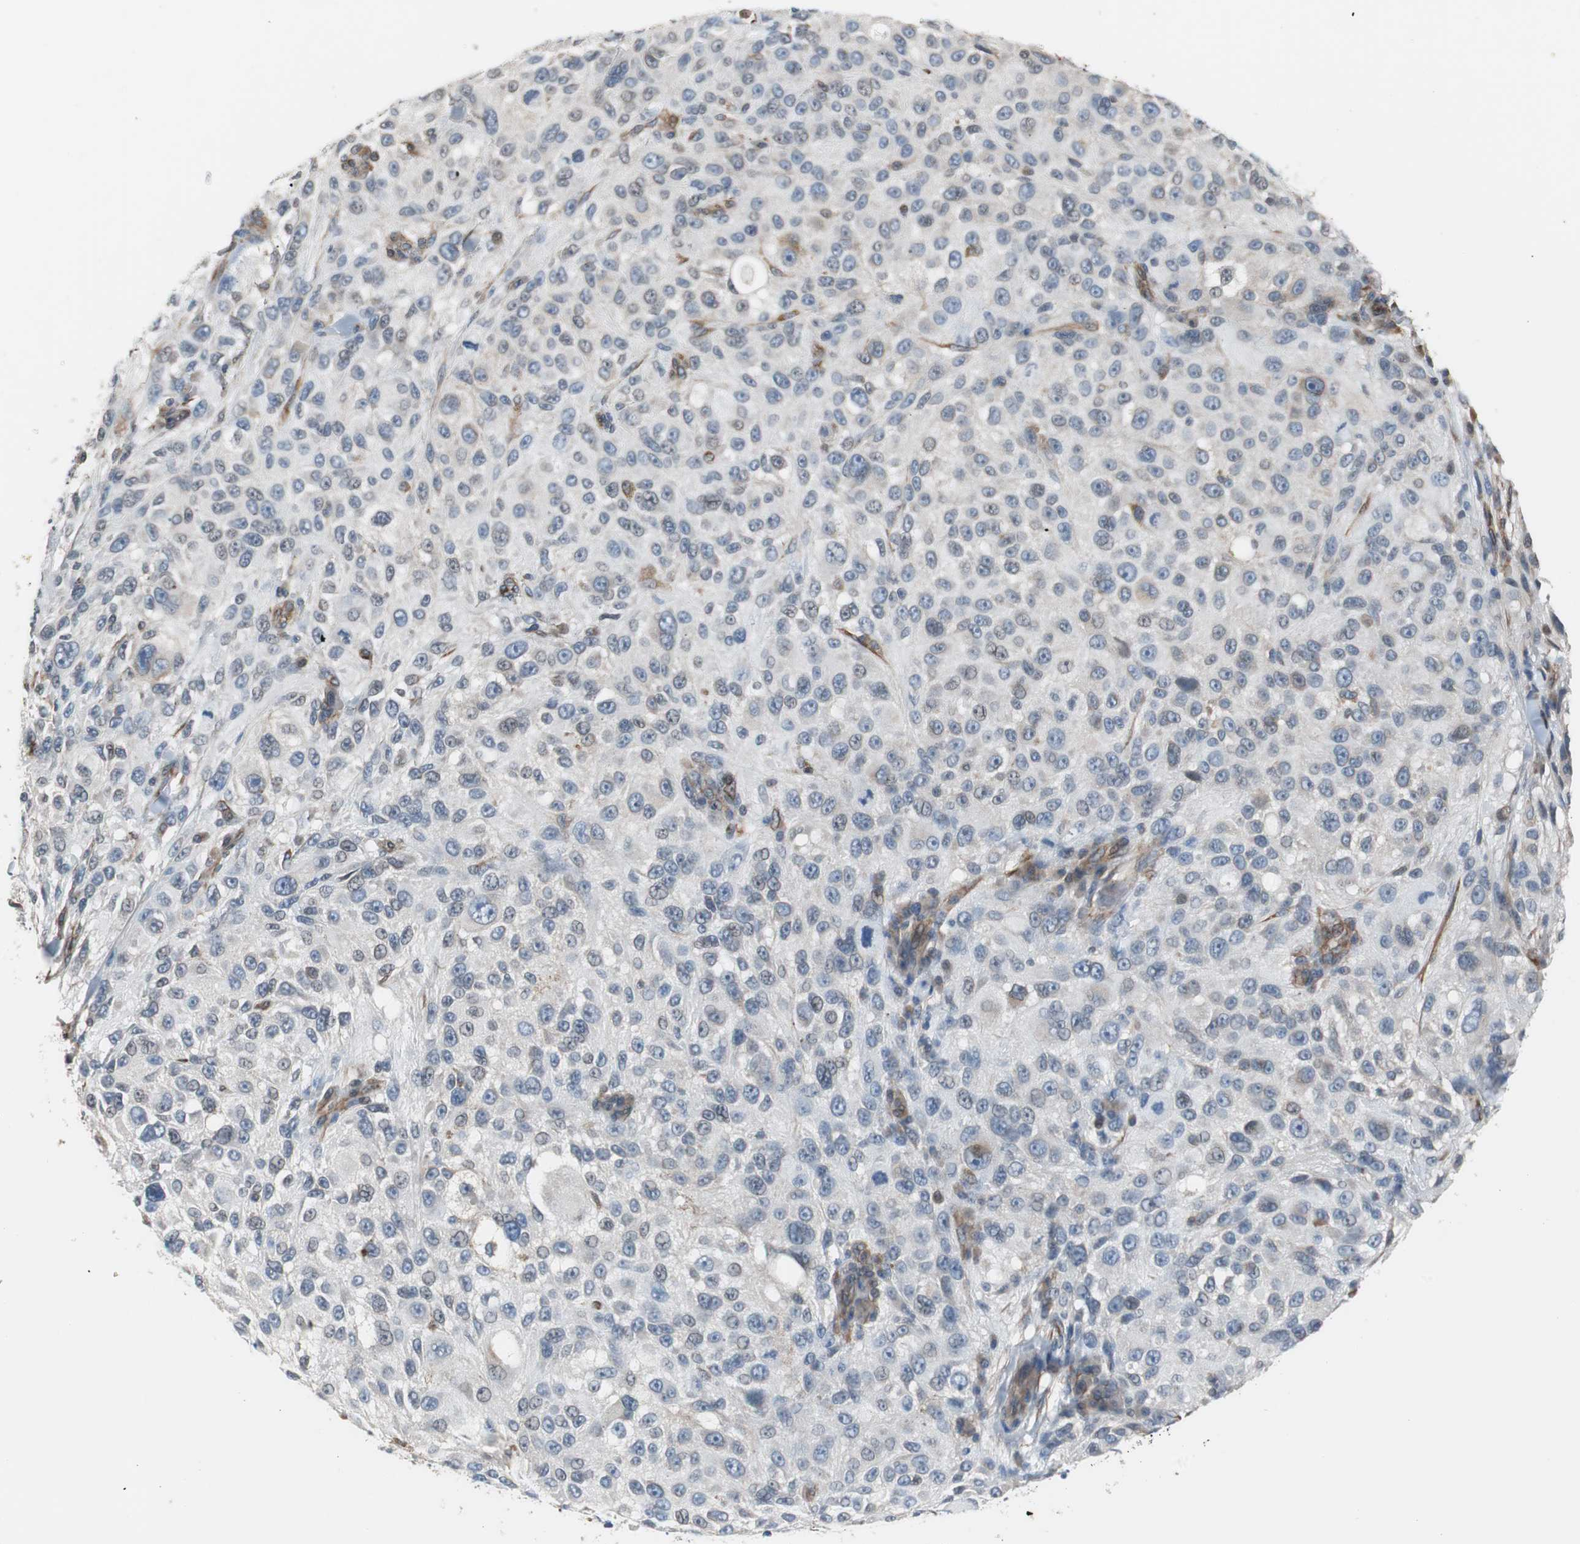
{"staining": {"intensity": "weak", "quantity": "<25%", "location": "cytoplasmic/membranous"}, "tissue": "melanoma", "cell_type": "Tumor cells", "image_type": "cancer", "snomed": [{"axis": "morphology", "description": "Necrosis, NOS"}, {"axis": "morphology", "description": "Malignant melanoma, NOS"}, {"axis": "topography", "description": "Skin"}], "caption": "Immunohistochemistry histopathology image of malignant melanoma stained for a protein (brown), which exhibits no positivity in tumor cells. (DAB (3,3'-diaminobenzidine) immunohistochemistry (IHC), high magnification).", "gene": "KIF3B", "patient": {"sex": "female", "age": 87}}